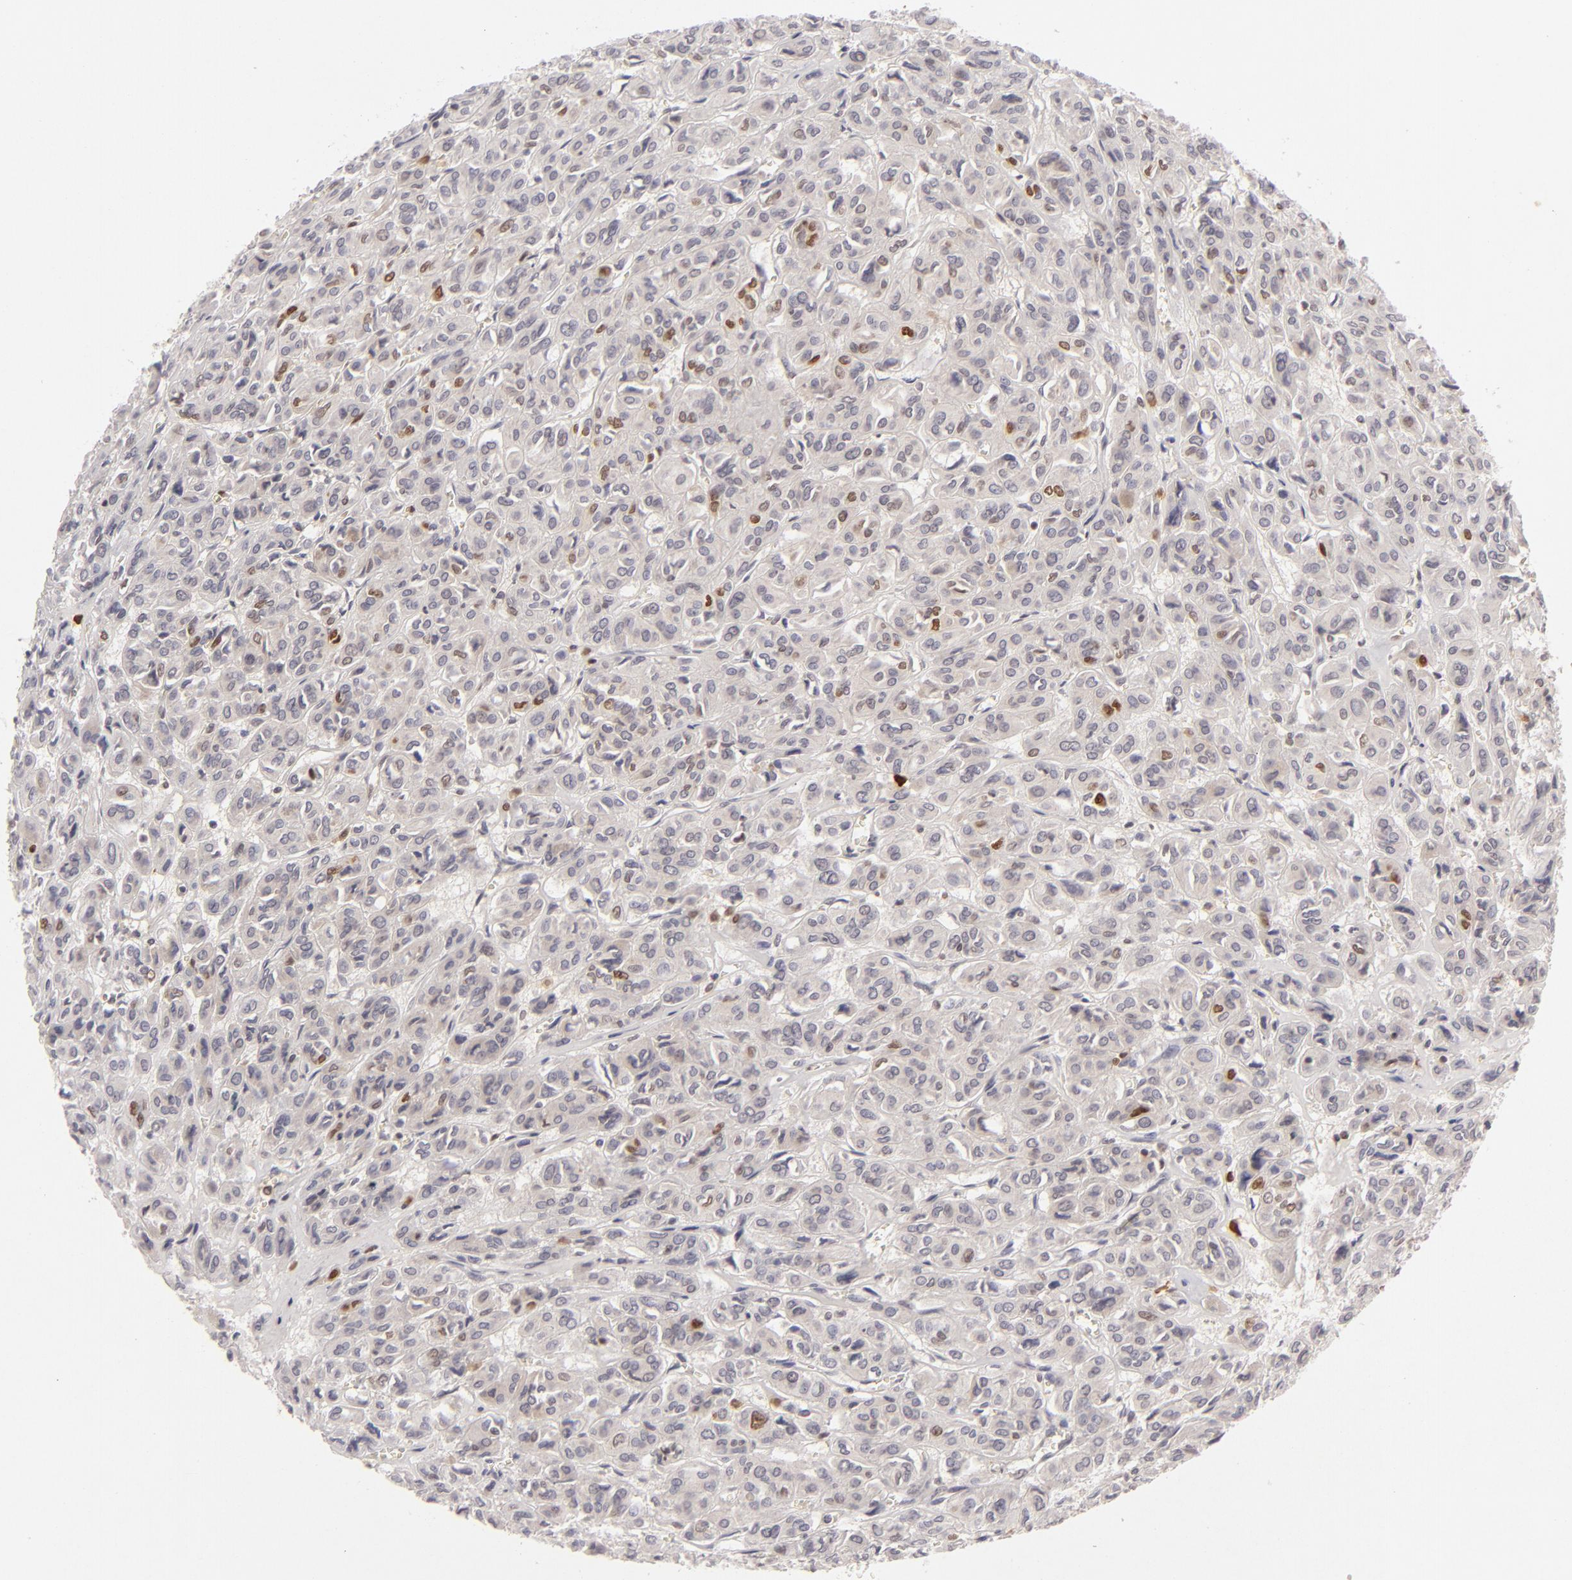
{"staining": {"intensity": "moderate", "quantity": "<25%", "location": "nuclear"}, "tissue": "thyroid cancer", "cell_type": "Tumor cells", "image_type": "cancer", "snomed": [{"axis": "morphology", "description": "Follicular adenoma carcinoma, NOS"}, {"axis": "topography", "description": "Thyroid gland"}], "caption": "A low amount of moderate nuclear expression is present in about <25% of tumor cells in thyroid follicular adenoma carcinoma tissue.", "gene": "FEN1", "patient": {"sex": "female", "age": 71}}